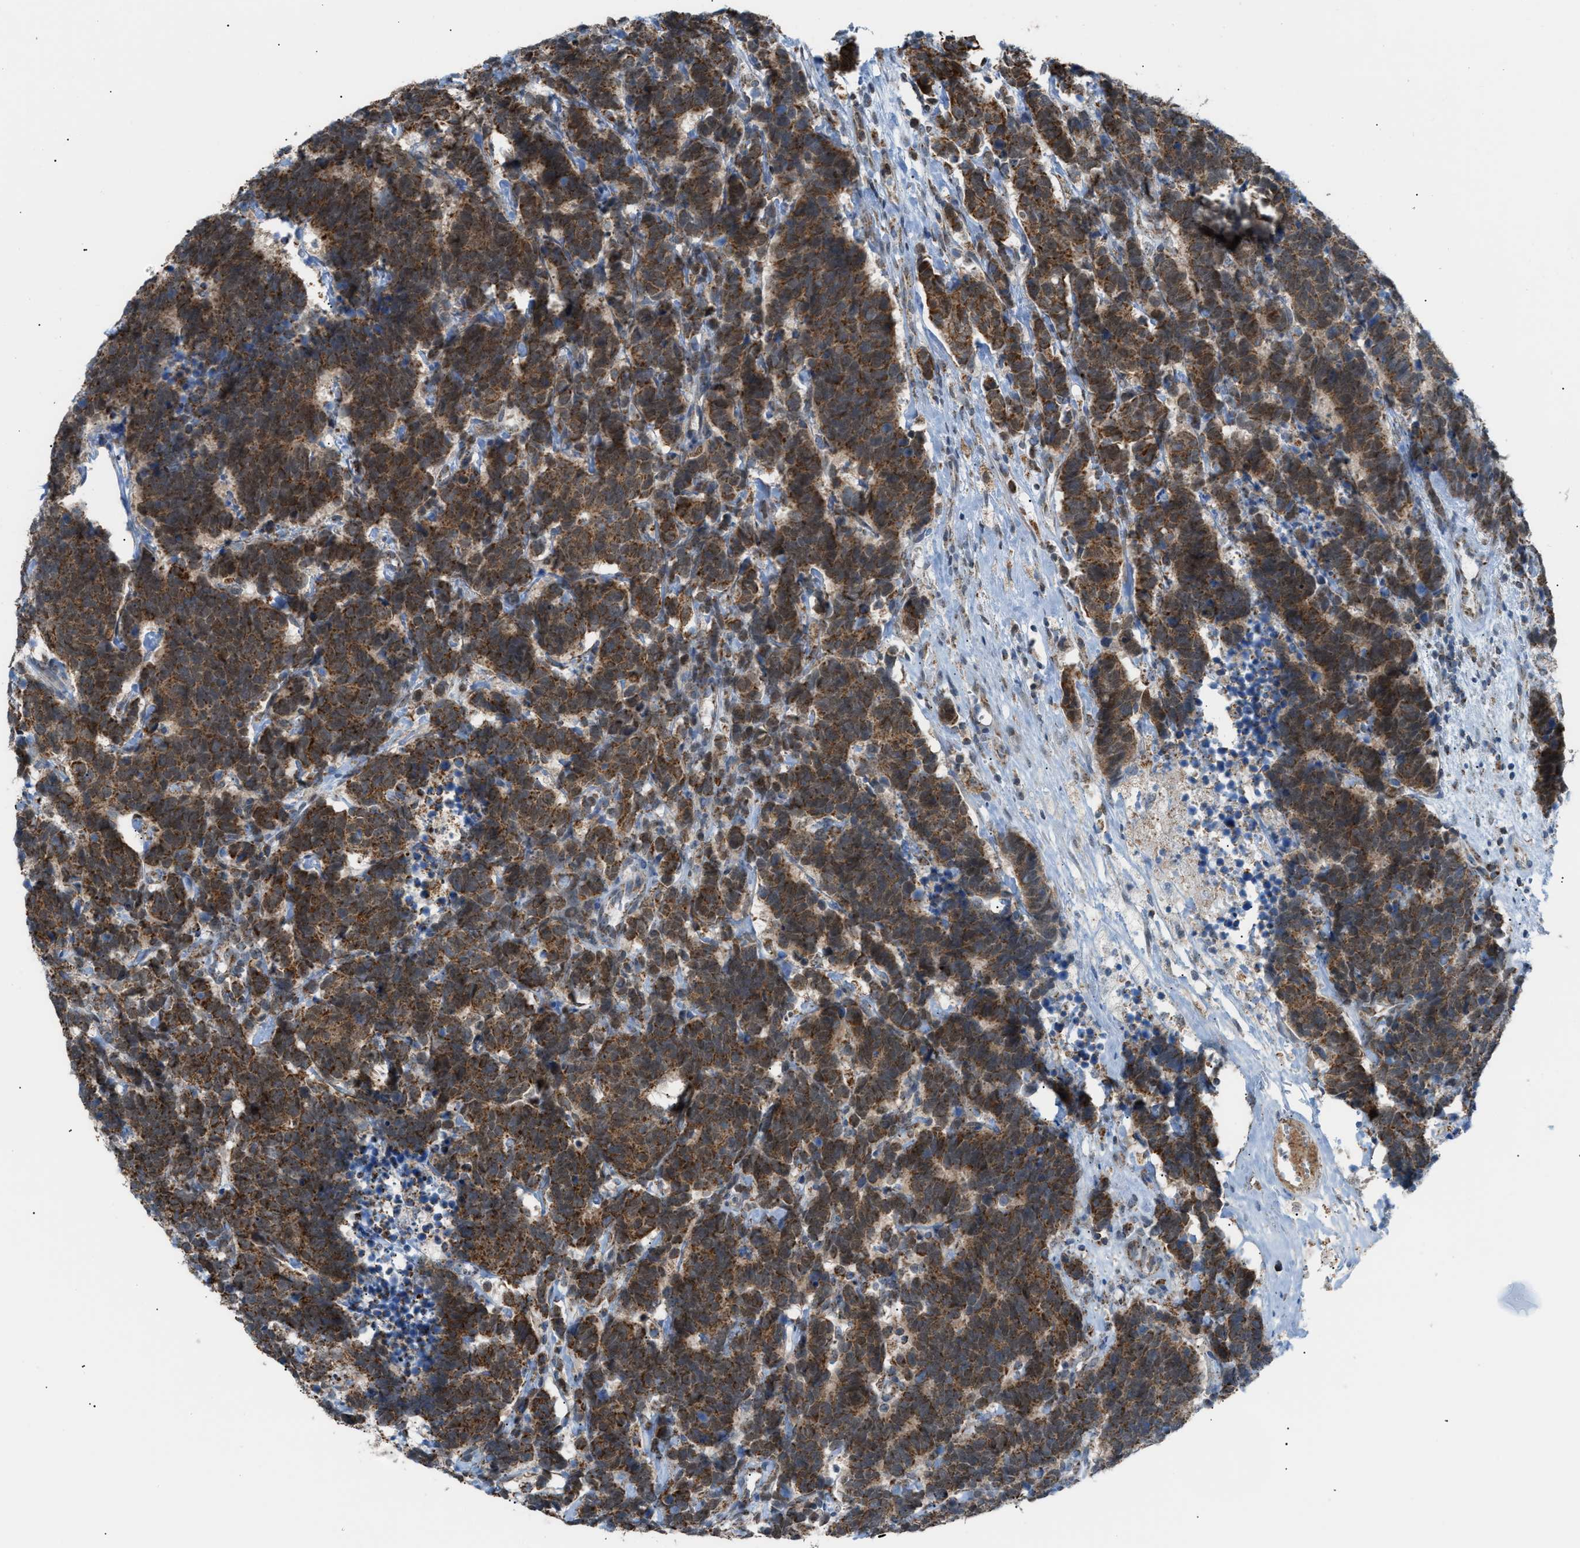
{"staining": {"intensity": "strong", "quantity": ">75%", "location": "cytoplasmic/membranous"}, "tissue": "carcinoid", "cell_type": "Tumor cells", "image_type": "cancer", "snomed": [{"axis": "morphology", "description": "Carcinoma, NOS"}, {"axis": "morphology", "description": "Carcinoid, malignant, NOS"}, {"axis": "topography", "description": "Urinary bladder"}], "caption": "Immunohistochemistry photomicrograph of carcinoid stained for a protein (brown), which demonstrates high levels of strong cytoplasmic/membranous staining in approximately >75% of tumor cells.", "gene": "SRM", "patient": {"sex": "male", "age": 57}}